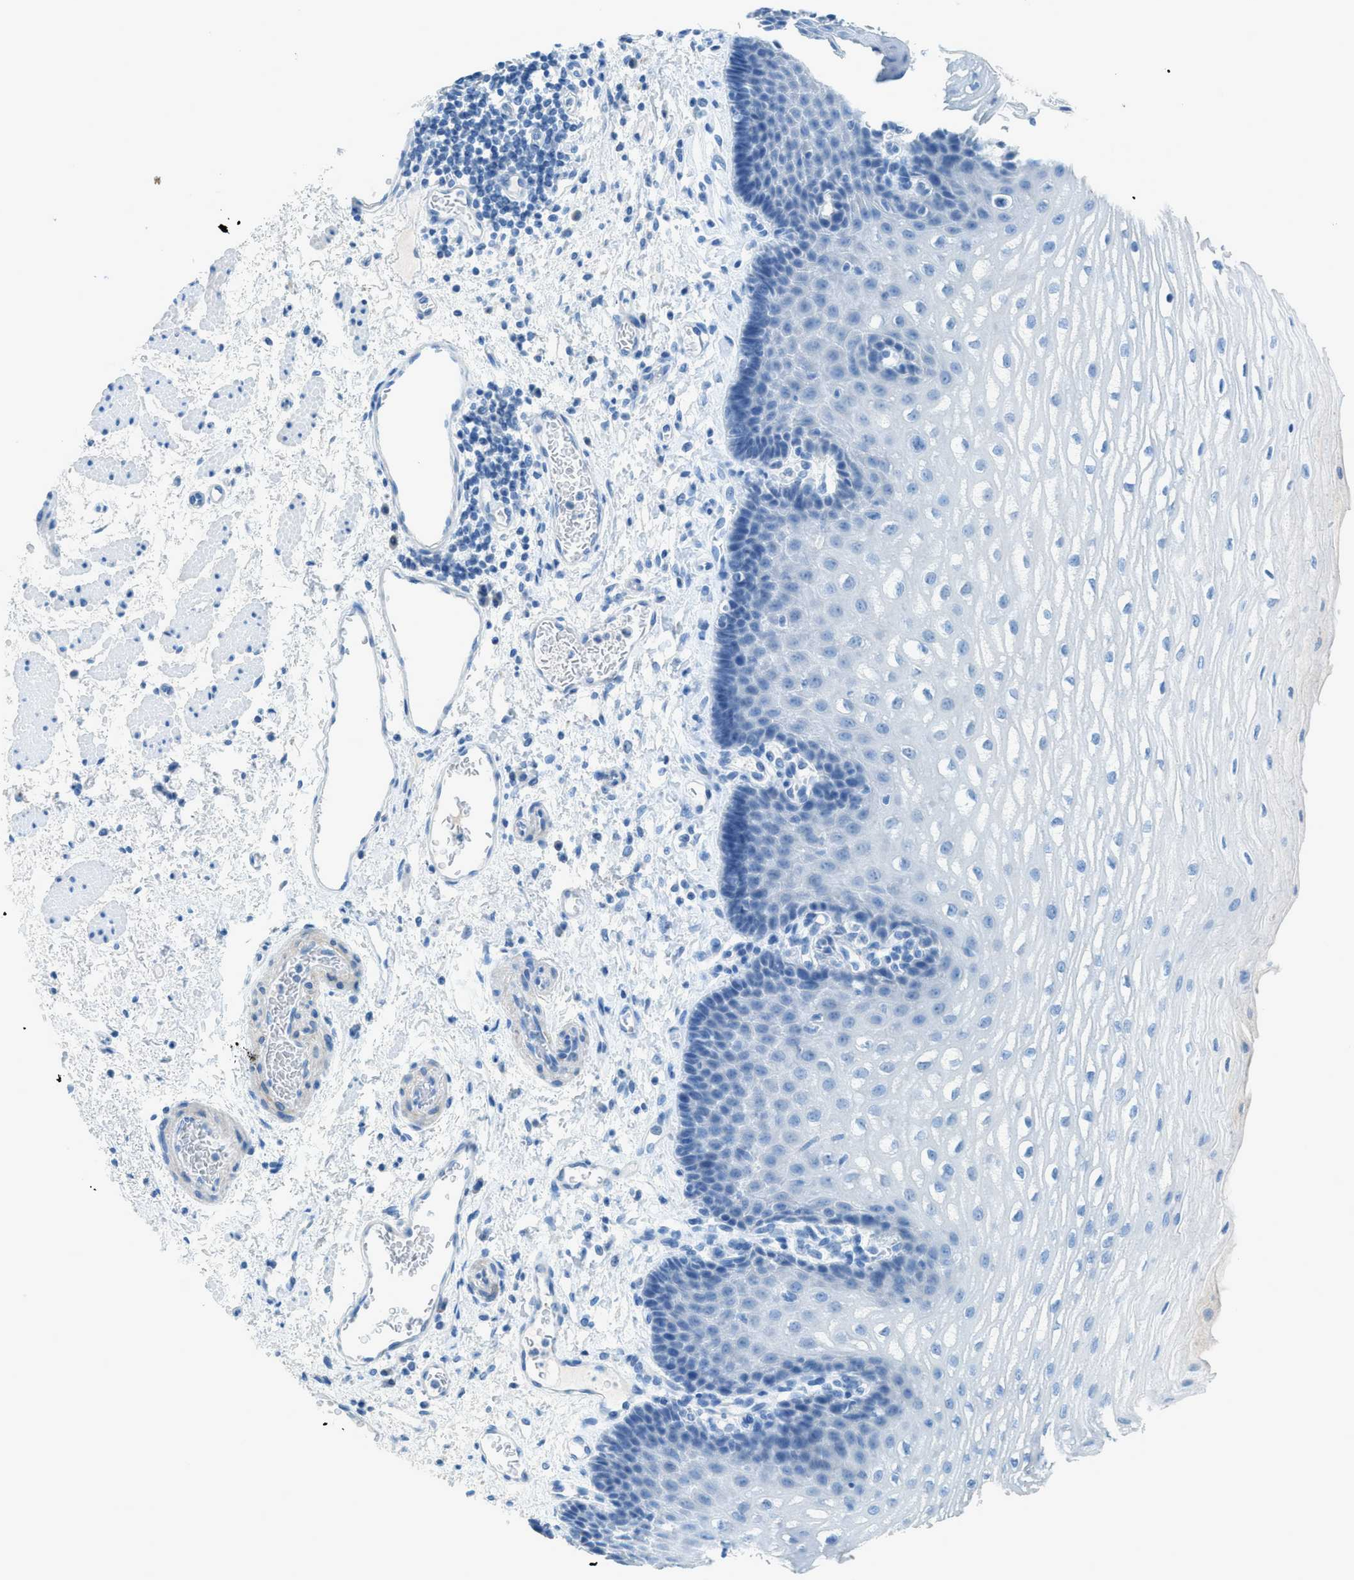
{"staining": {"intensity": "negative", "quantity": "none", "location": "none"}, "tissue": "esophagus", "cell_type": "Squamous epithelial cells", "image_type": "normal", "snomed": [{"axis": "morphology", "description": "Normal tissue, NOS"}, {"axis": "topography", "description": "Esophagus"}], "caption": "High power microscopy histopathology image of an immunohistochemistry histopathology image of normal esophagus, revealing no significant positivity in squamous epithelial cells.", "gene": "ACAN", "patient": {"sex": "male", "age": 54}}